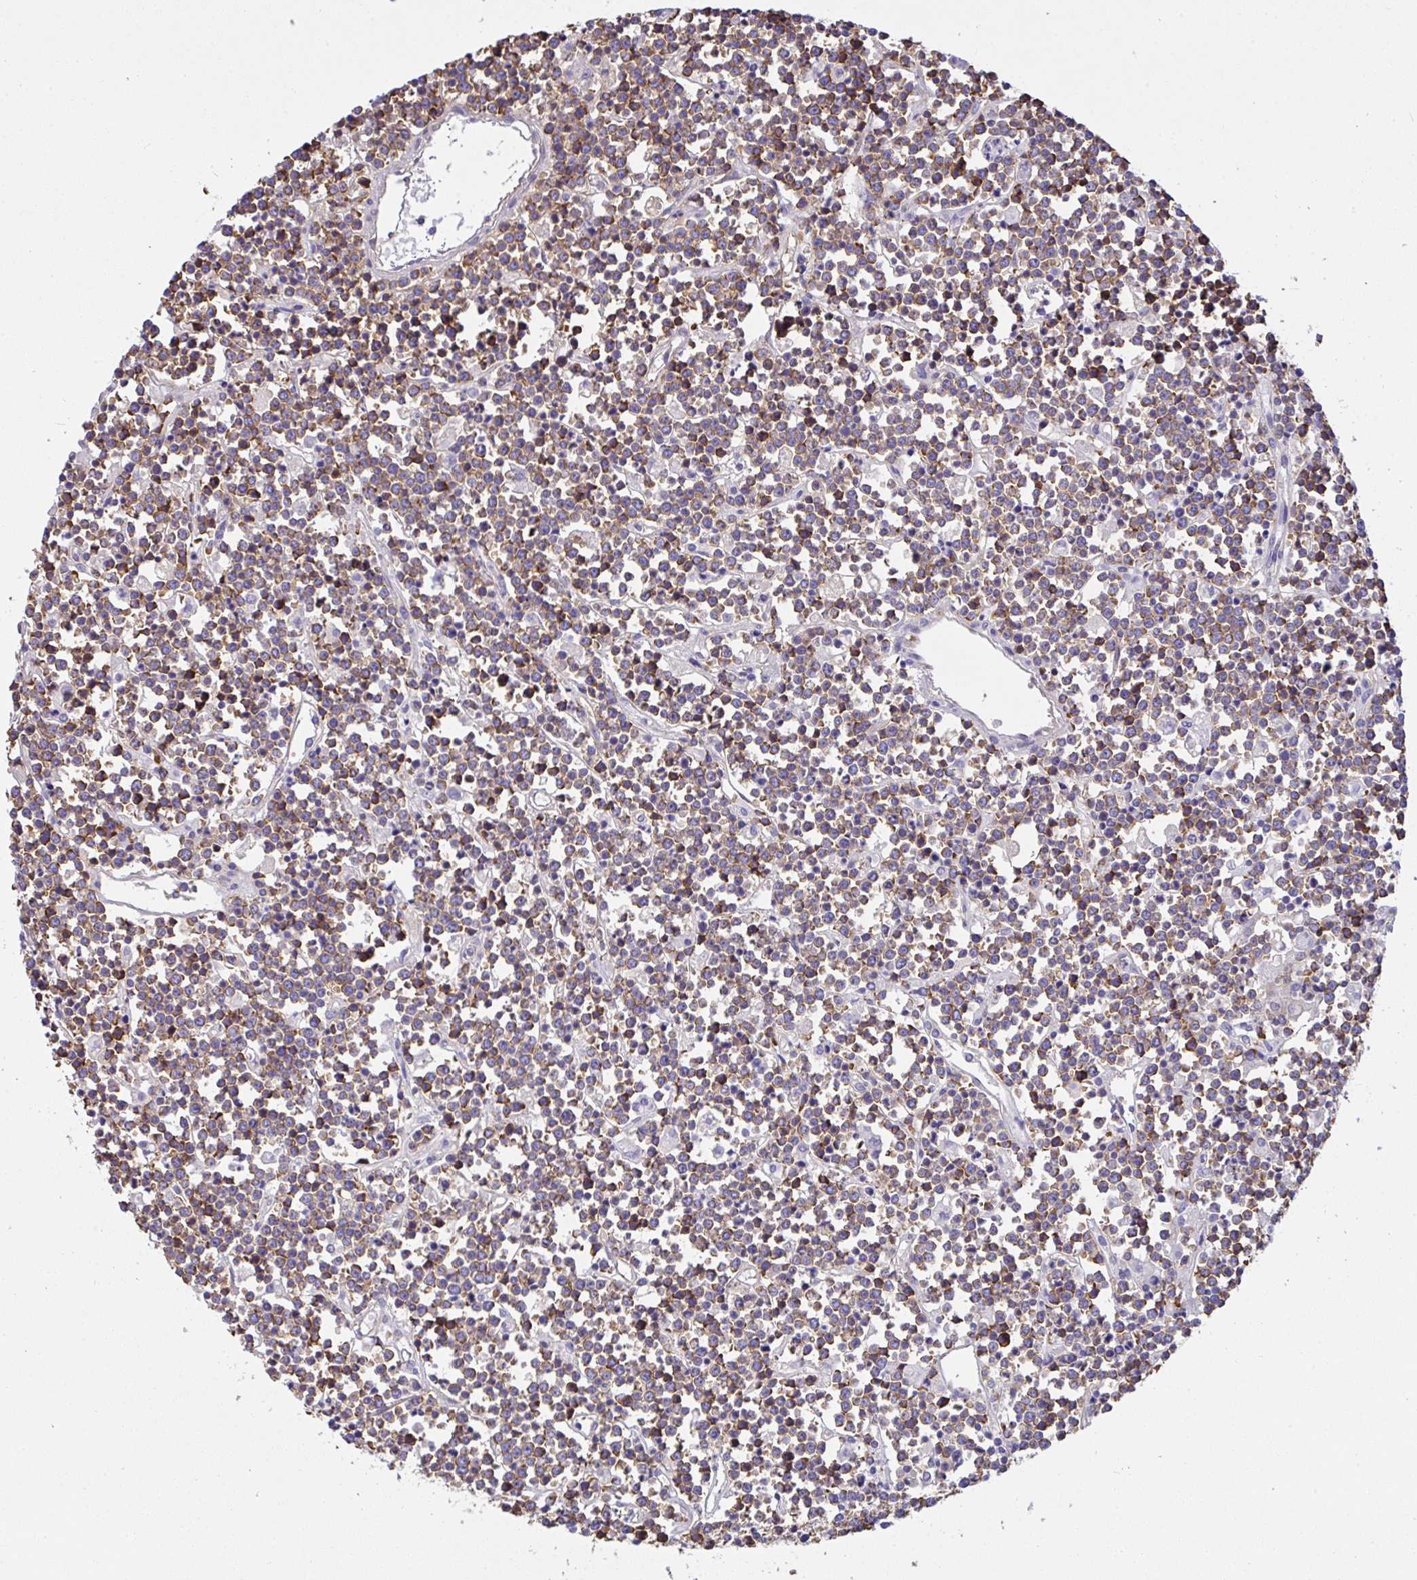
{"staining": {"intensity": "moderate", "quantity": ">75%", "location": "cytoplasmic/membranous"}, "tissue": "lymphoma", "cell_type": "Tumor cells", "image_type": "cancer", "snomed": [{"axis": "morphology", "description": "Malignant lymphoma, non-Hodgkin's type, High grade"}, {"axis": "topography", "description": "Ovary"}], "caption": "This is a micrograph of IHC staining of lymphoma, which shows moderate expression in the cytoplasmic/membranous of tumor cells.", "gene": "GFPT2", "patient": {"sex": "female", "age": 56}}